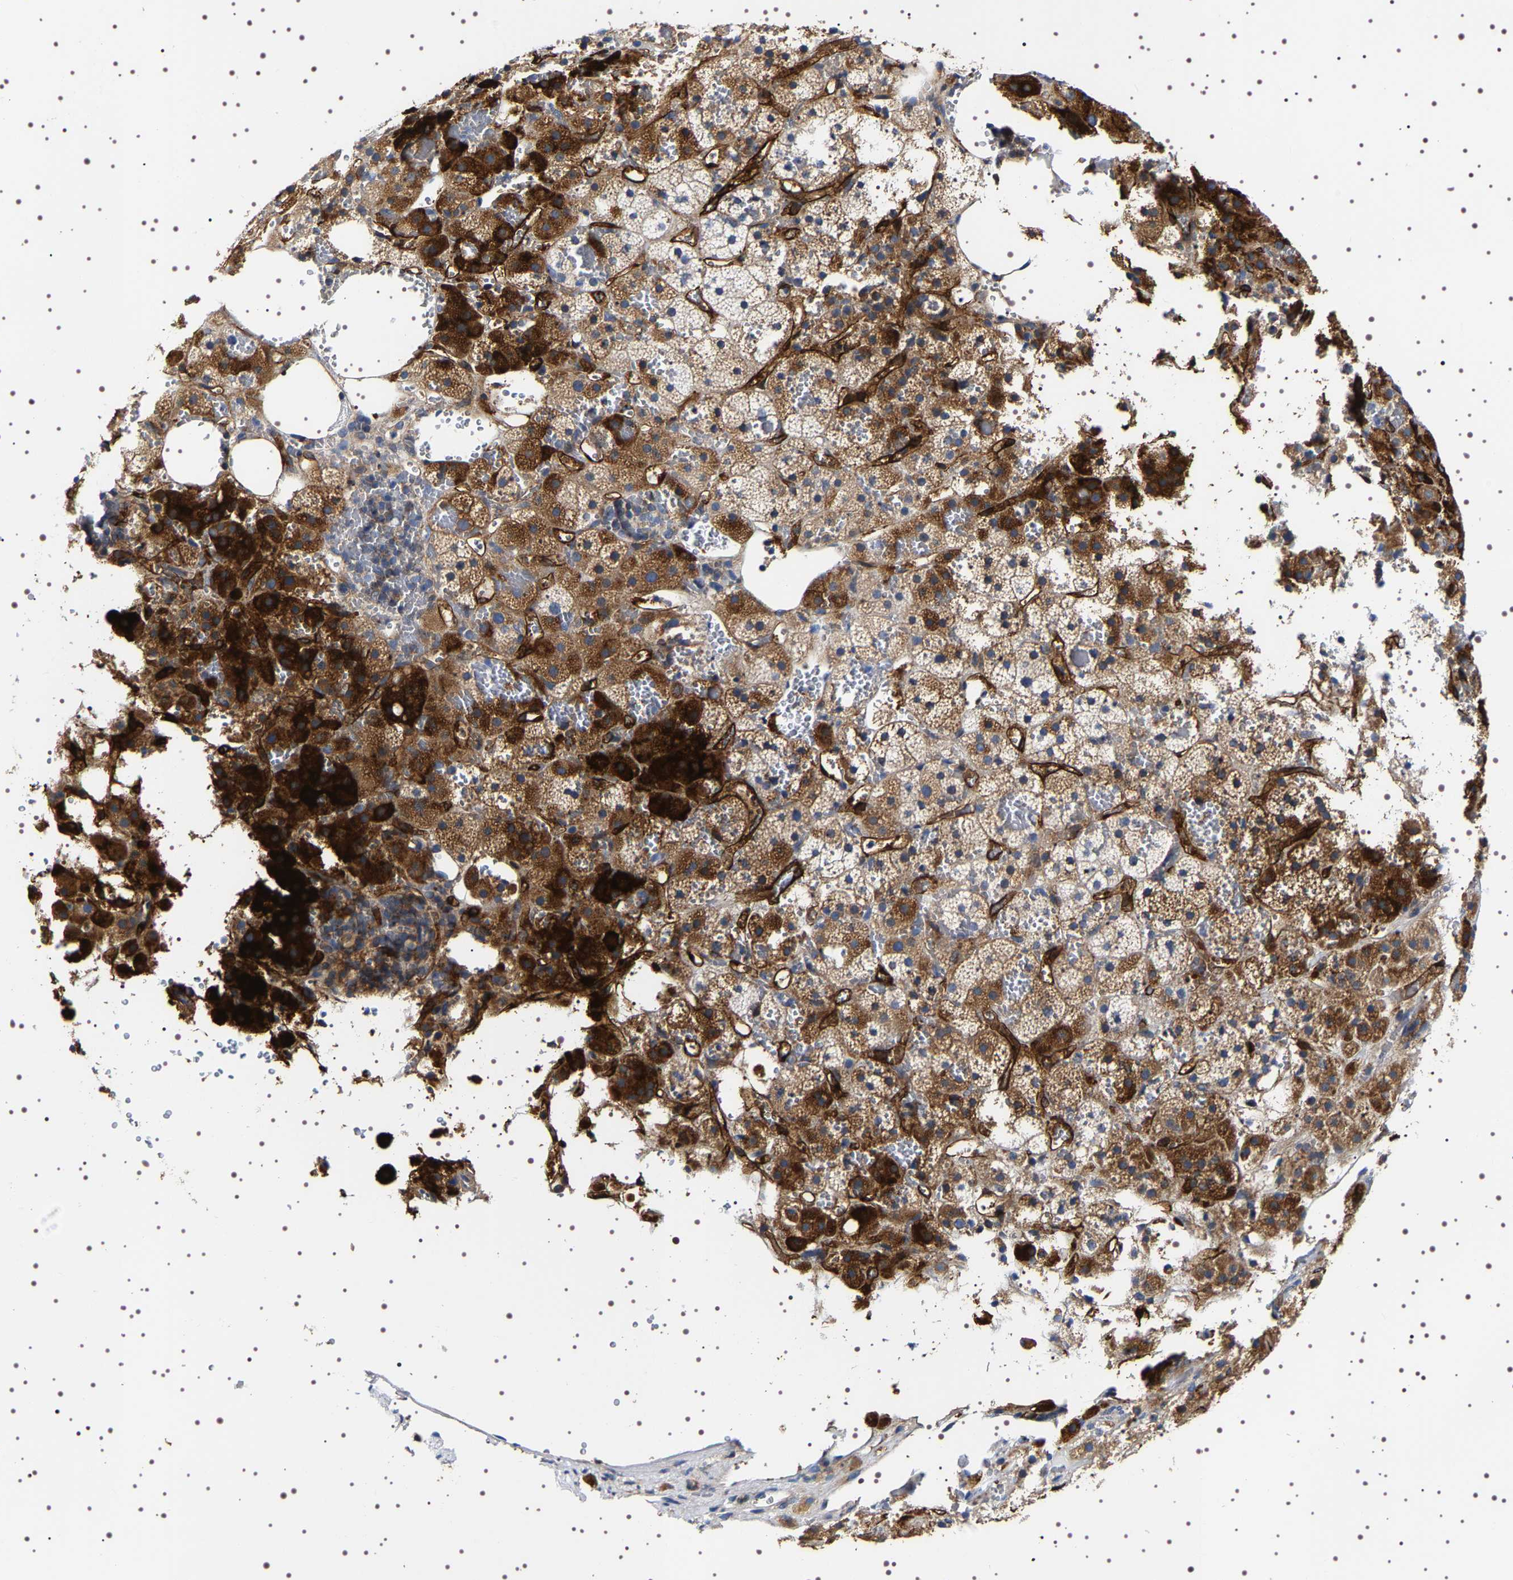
{"staining": {"intensity": "strong", "quantity": ">75%", "location": "cytoplasmic/membranous"}, "tissue": "adrenal gland", "cell_type": "Glandular cells", "image_type": "normal", "snomed": [{"axis": "morphology", "description": "Normal tissue, NOS"}, {"axis": "topography", "description": "Adrenal gland"}], "caption": "Immunohistochemistry histopathology image of unremarkable human adrenal gland stained for a protein (brown), which displays high levels of strong cytoplasmic/membranous positivity in approximately >75% of glandular cells.", "gene": "SQLE", "patient": {"sex": "female", "age": 59}}